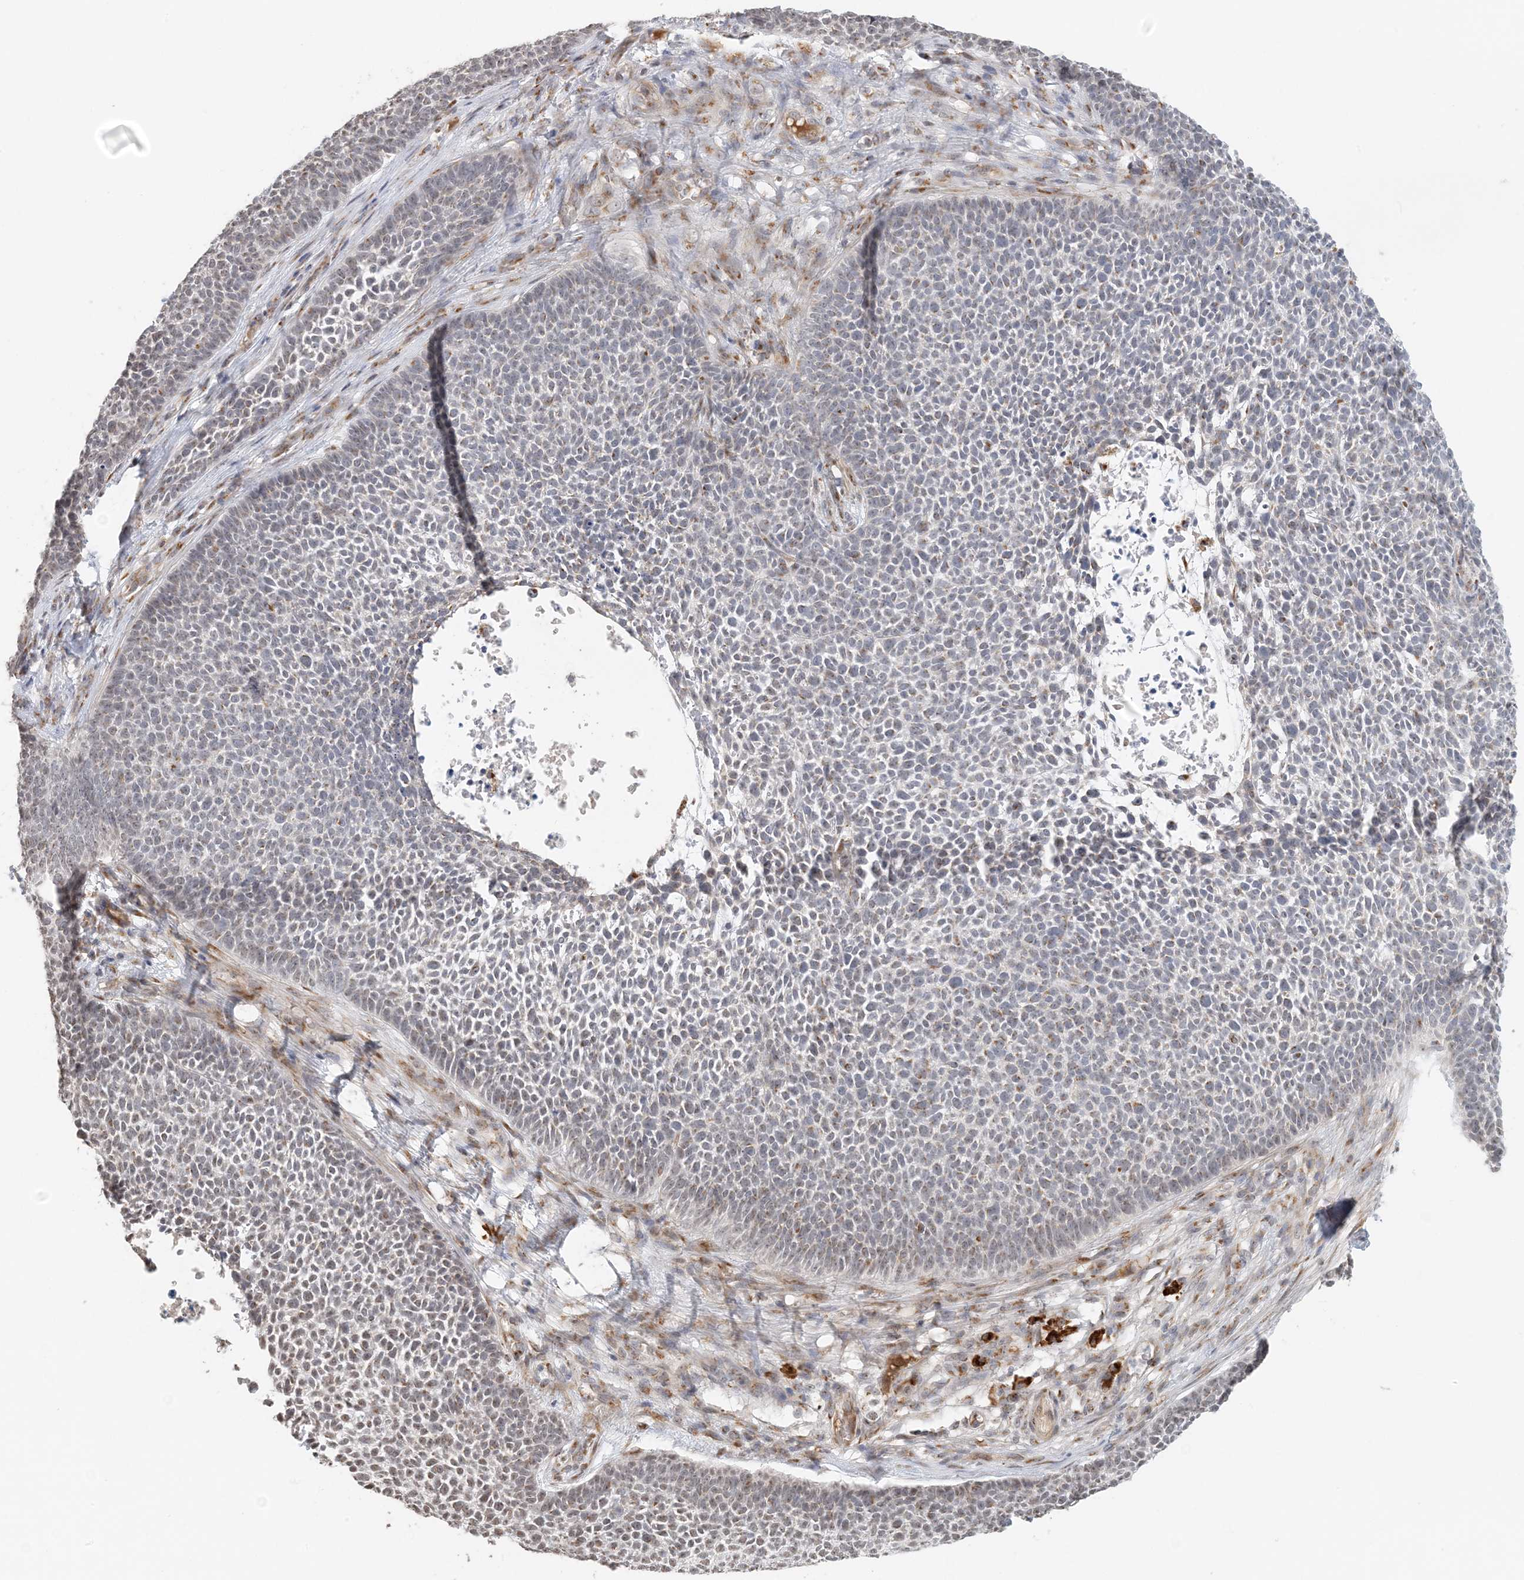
{"staining": {"intensity": "weak", "quantity": "<25%", "location": "nuclear"}, "tissue": "skin cancer", "cell_type": "Tumor cells", "image_type": "cancer", "snomed": [{"axis": "morphology", "description": "Basal cell carcinoma"}, {"axis": "topography", "description": "Skin"}], "caption": "Immunohistochemical staining of human skin cancer (basal cell carcinoma) demonstrates no significant staining in tumor cells.", "gene": "ZCCHC4", "patient": {"sex": "female", "age": 84}}